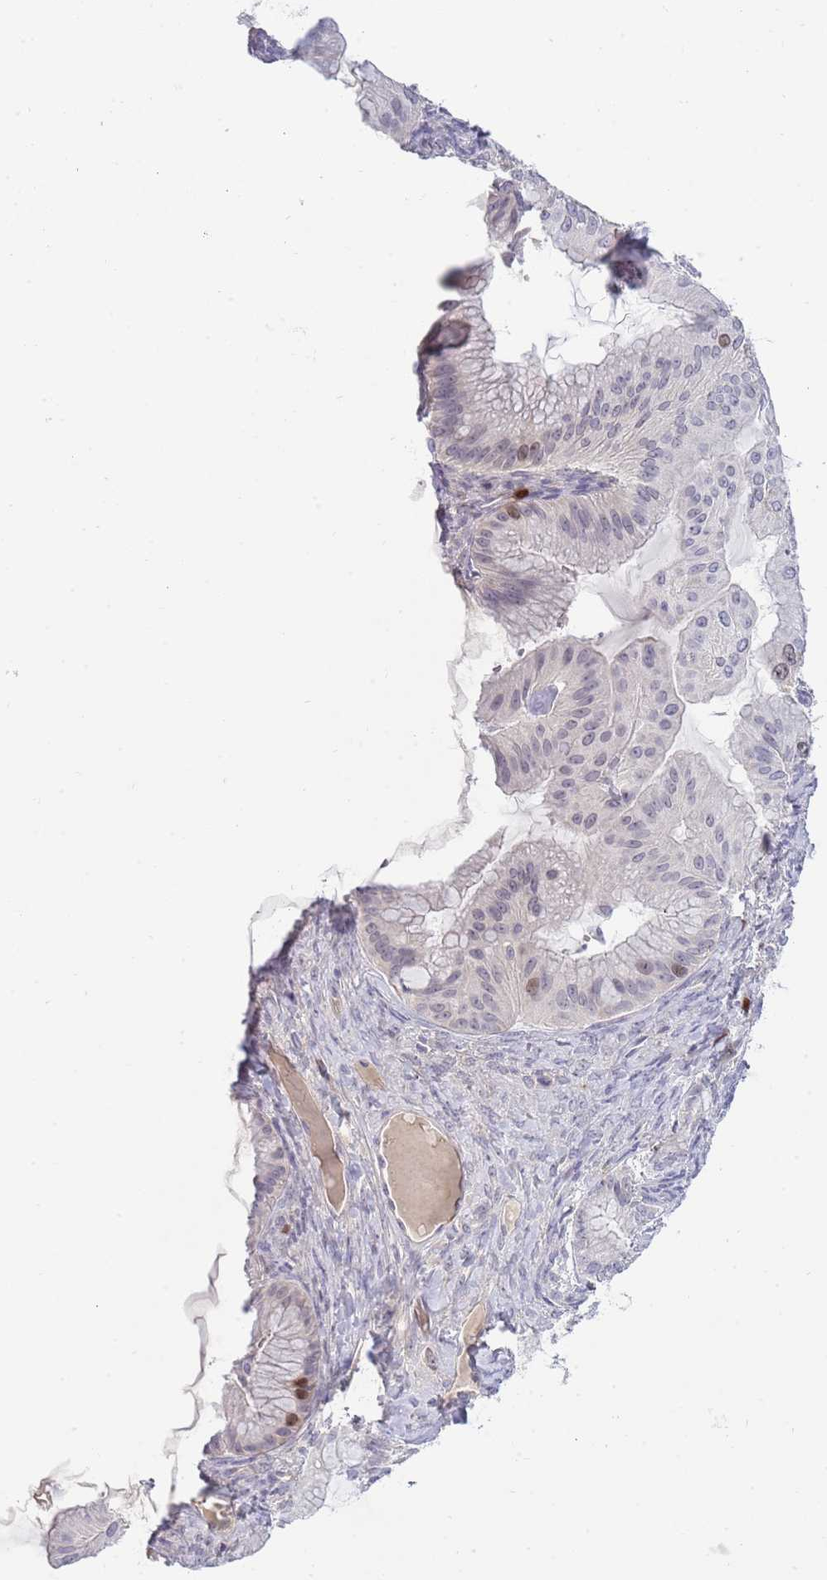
{"staining": {"intensity": "weak", "quantity": "<25%", "location": "nuclear"}, "tissue": "ovarian cancer", "cell_type": "Tumor cells", "image_type": "cancer", "snomed": [{"axis": "morphology", "description": "Cystadenocarcinoma, mucinous, NOS"}, {"axis": "topography", "description": "Ovary"}], "caption": "Immunohistochemical staining of human ovarian cancer (mucinous cystadenocarcinoma) reveals no significant staining in tumor cells. (DAB (3,3'-diaminobenzidine) immunohistochemistry (IHC) with hematoxylin counter stain).", "gene": "PIMREG", "patient": {"sex": "female", "age": 61}}